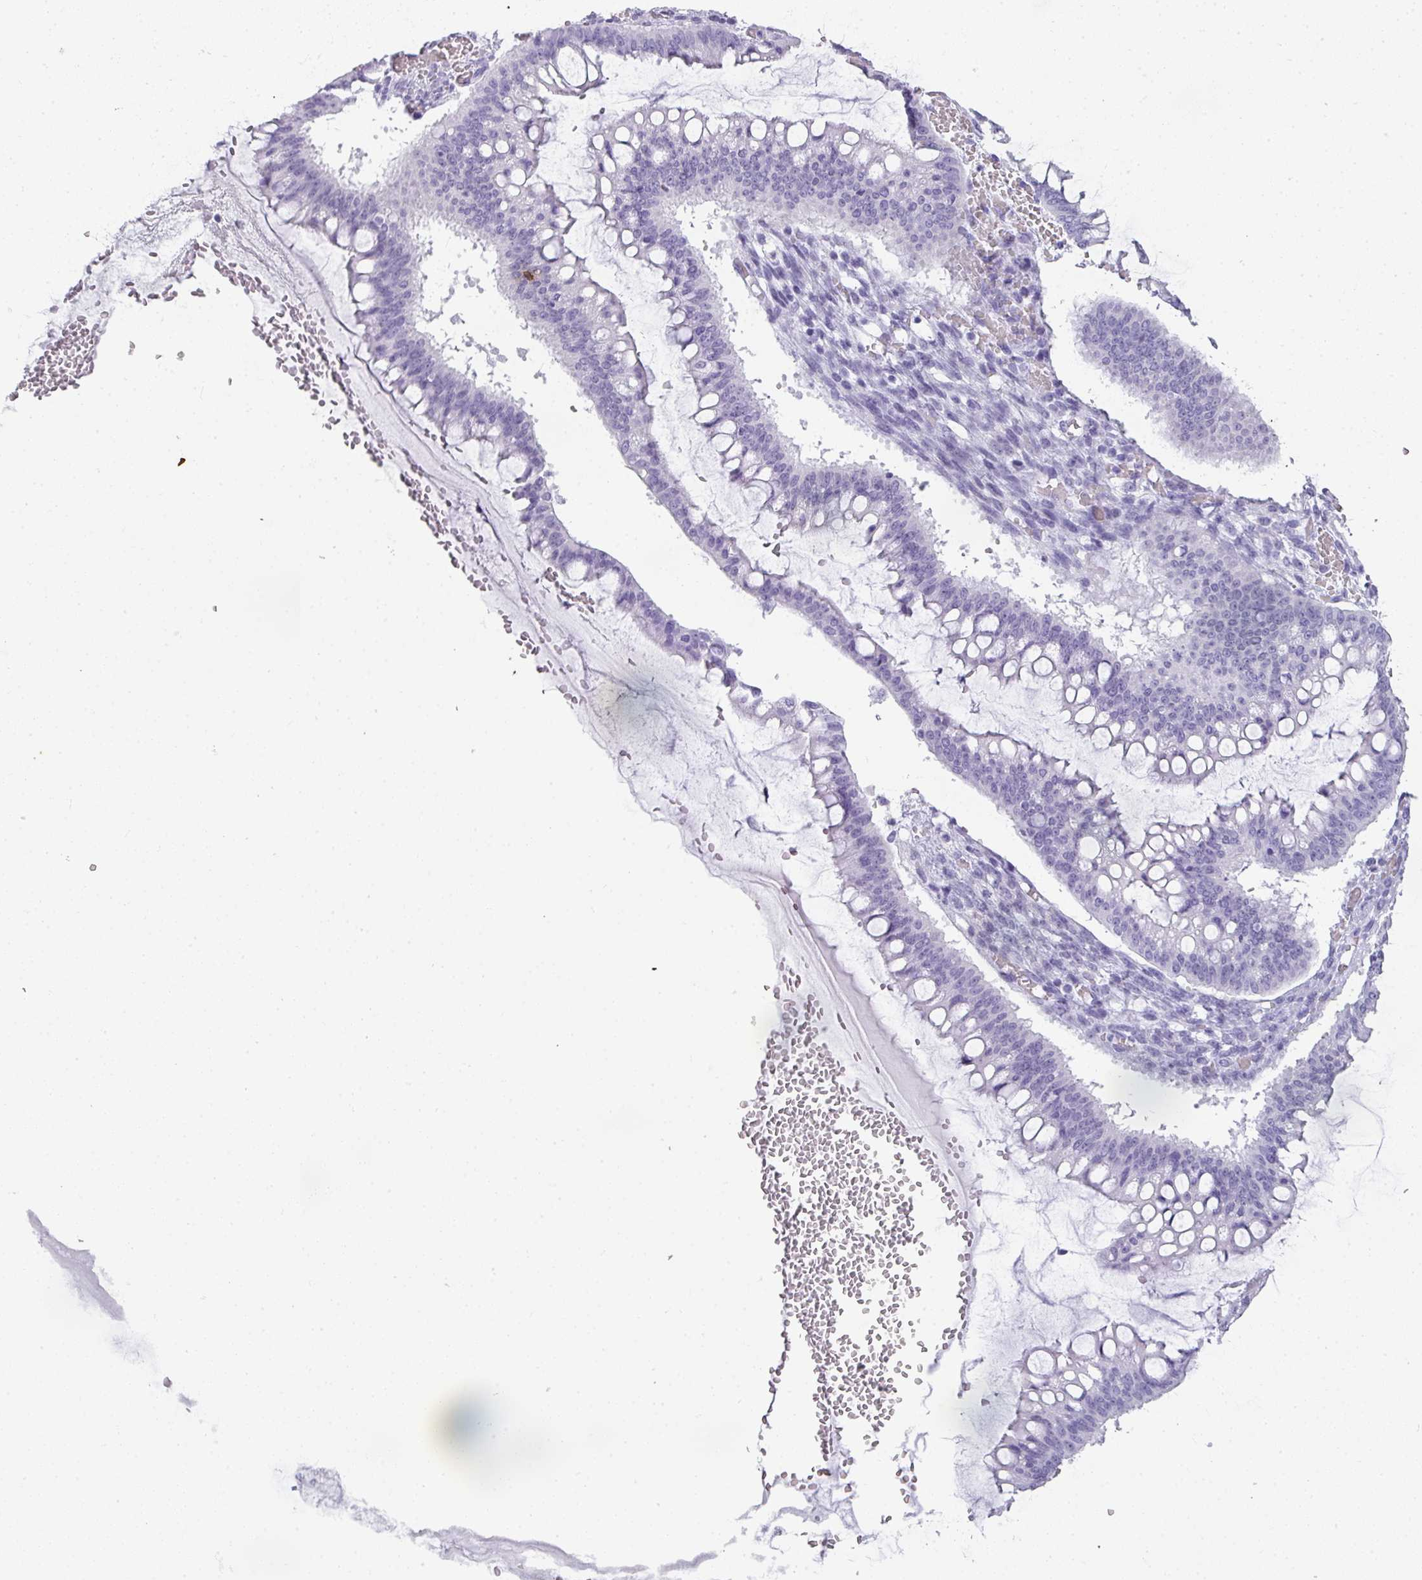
{"staining": {"intensity": "negative", "quantity": "none", "location": "none"}, "tissue": "ovarian cancer", "cell_type": "Tumor cells", "image_type": "cancer", "snomed": [{"axis": "morphology", "description": "Cystadenocarcinoma, mucinous, NOS"}, {"axis": "topography", "description": "Ovary"}], "caption": "This is an immunohistochemistry (IHC) histopathology image of ovarian cancer (mucinous cystadenocarcinoma). There is no staining in tumor cells.", "gene": "RBMY1F", "patient": {"sex": "female", "age": 73}}